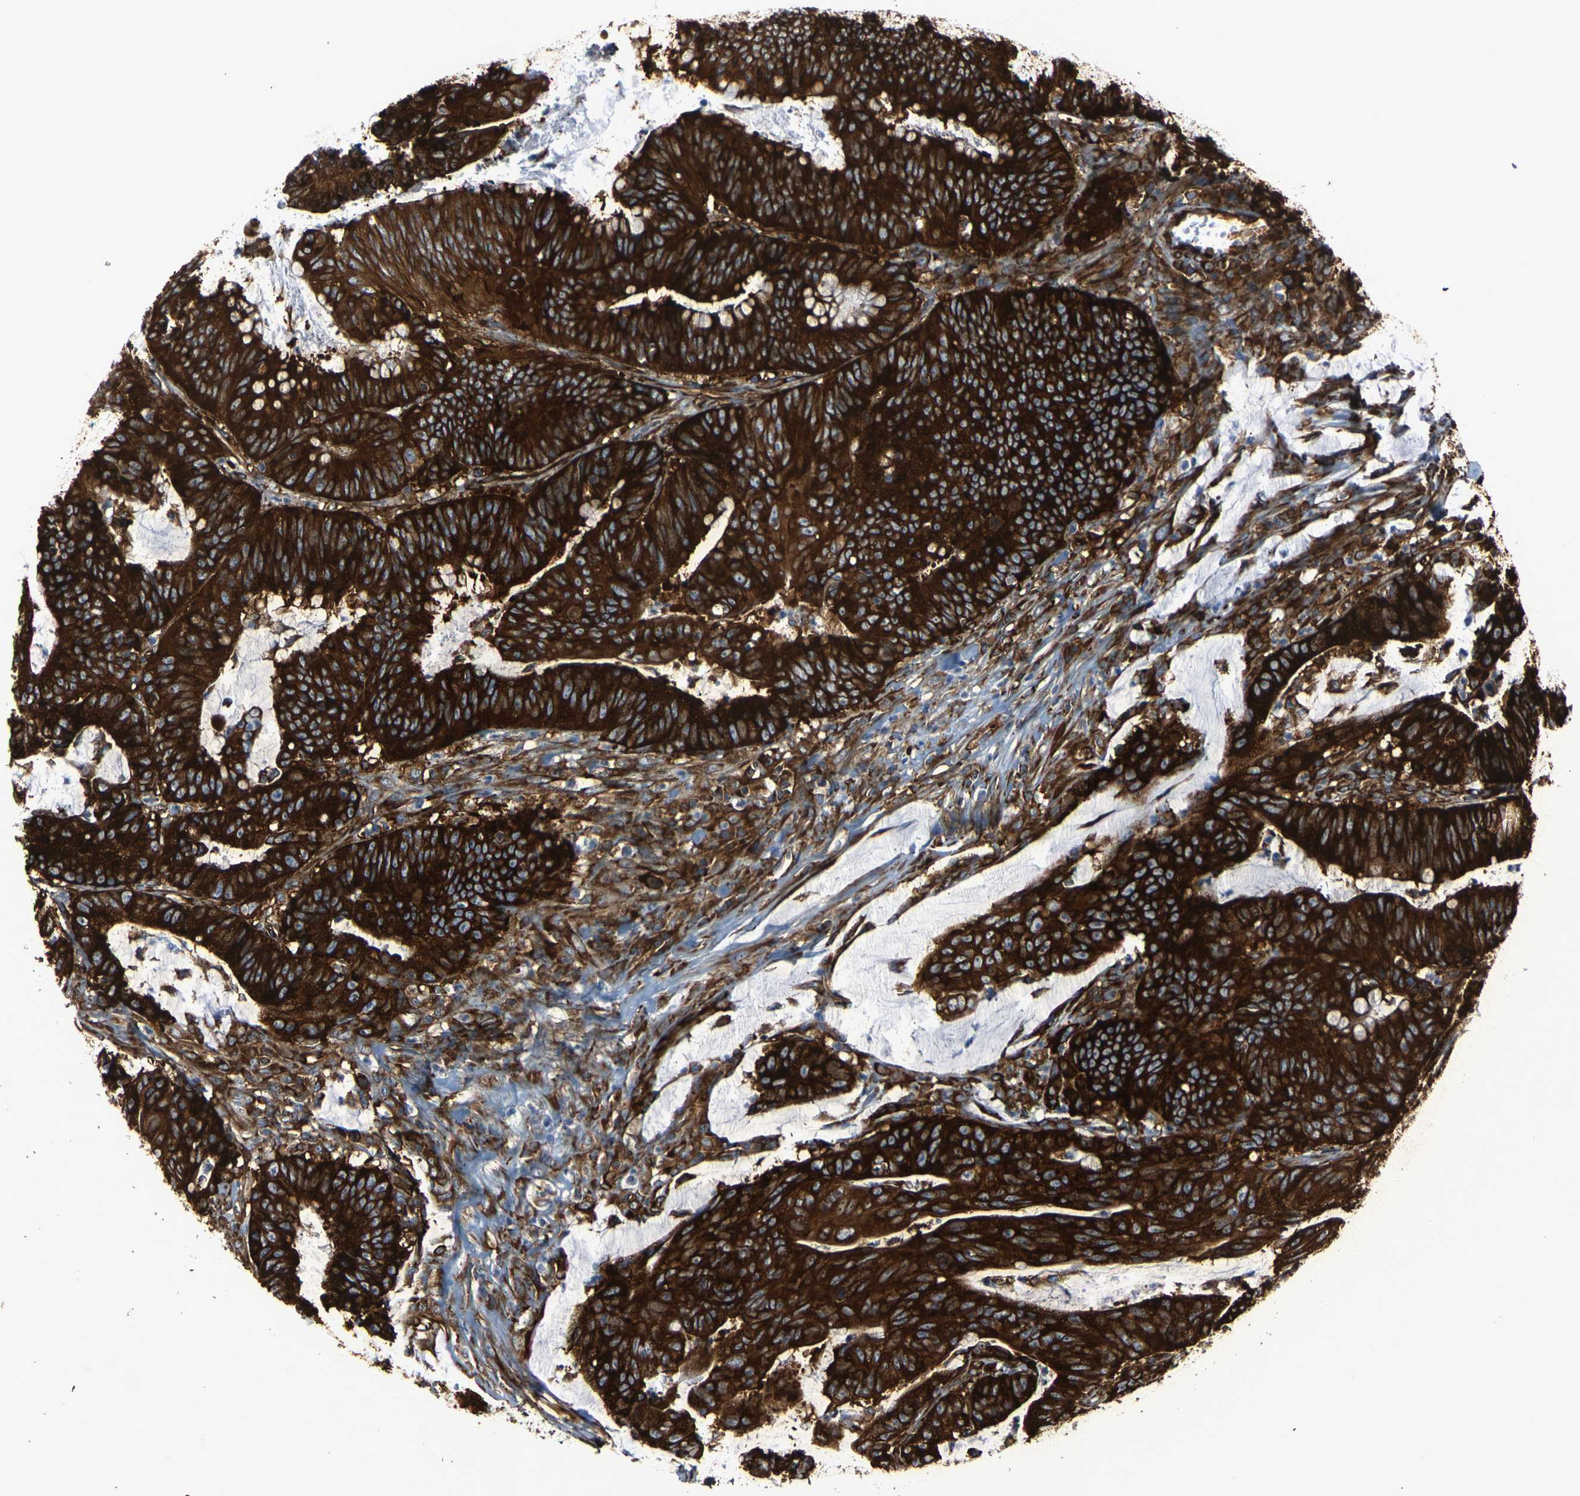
{"staining": {"intensity": "strong", "quantity": ">75%", "location": "cytoplasmic/membranous"}, "tissue": "colorectal cancer", "cell_type": "Tumor cells", "image_type": "cancer", "snomed": [{"axis": "morphology", "description": "Adenocarcinoma, NOS"}, {"axis": "topography", "description": "Colon"}], "caption": "Protein analysis of colorectal cancer tissue shows strong cytoplasmic/membranous staining in about >75% of tumor cells. Nuclei are stained in blue.", "gene": "MARCHF2", "patient": {"sex": "male", "age": 45}}